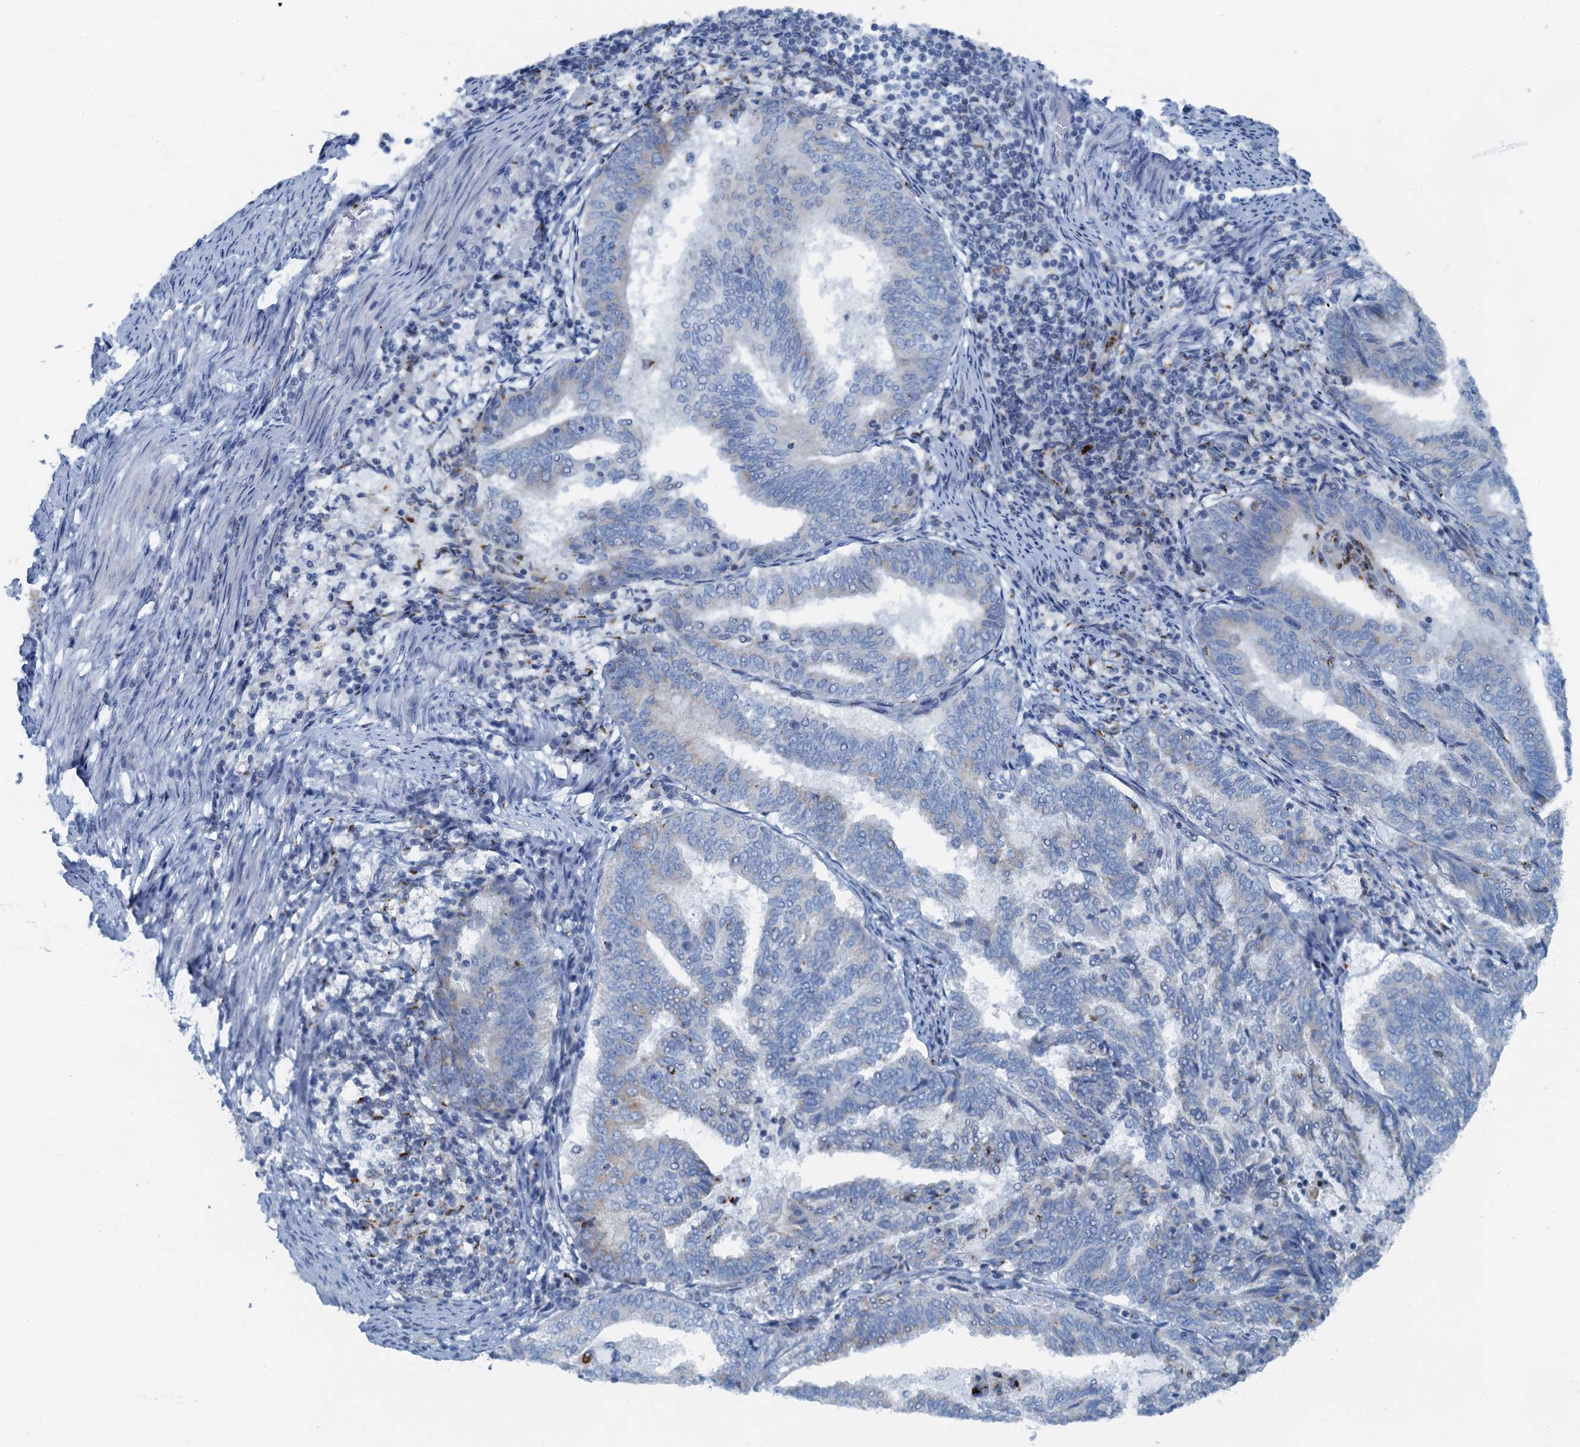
{"staining": {"intensity": "negative", "quantity": "none", "location": "none"}, "tissue": "endometrial cancer", "cell_type": "Tumor cells", "image_type": "cancer", "snomed": [{"axis": "morphology", "description": "Adenocarcinoma, NOS"}, {"axis": "topography", "description": "Endometrium"}], "caption": "The immunohistochemistry micrograph has no significant expression in tumor cells of endometrial adenocarcinoma tissue.", "gene": "LYPD3", "patient": {"sex": "female", "age": 80}}